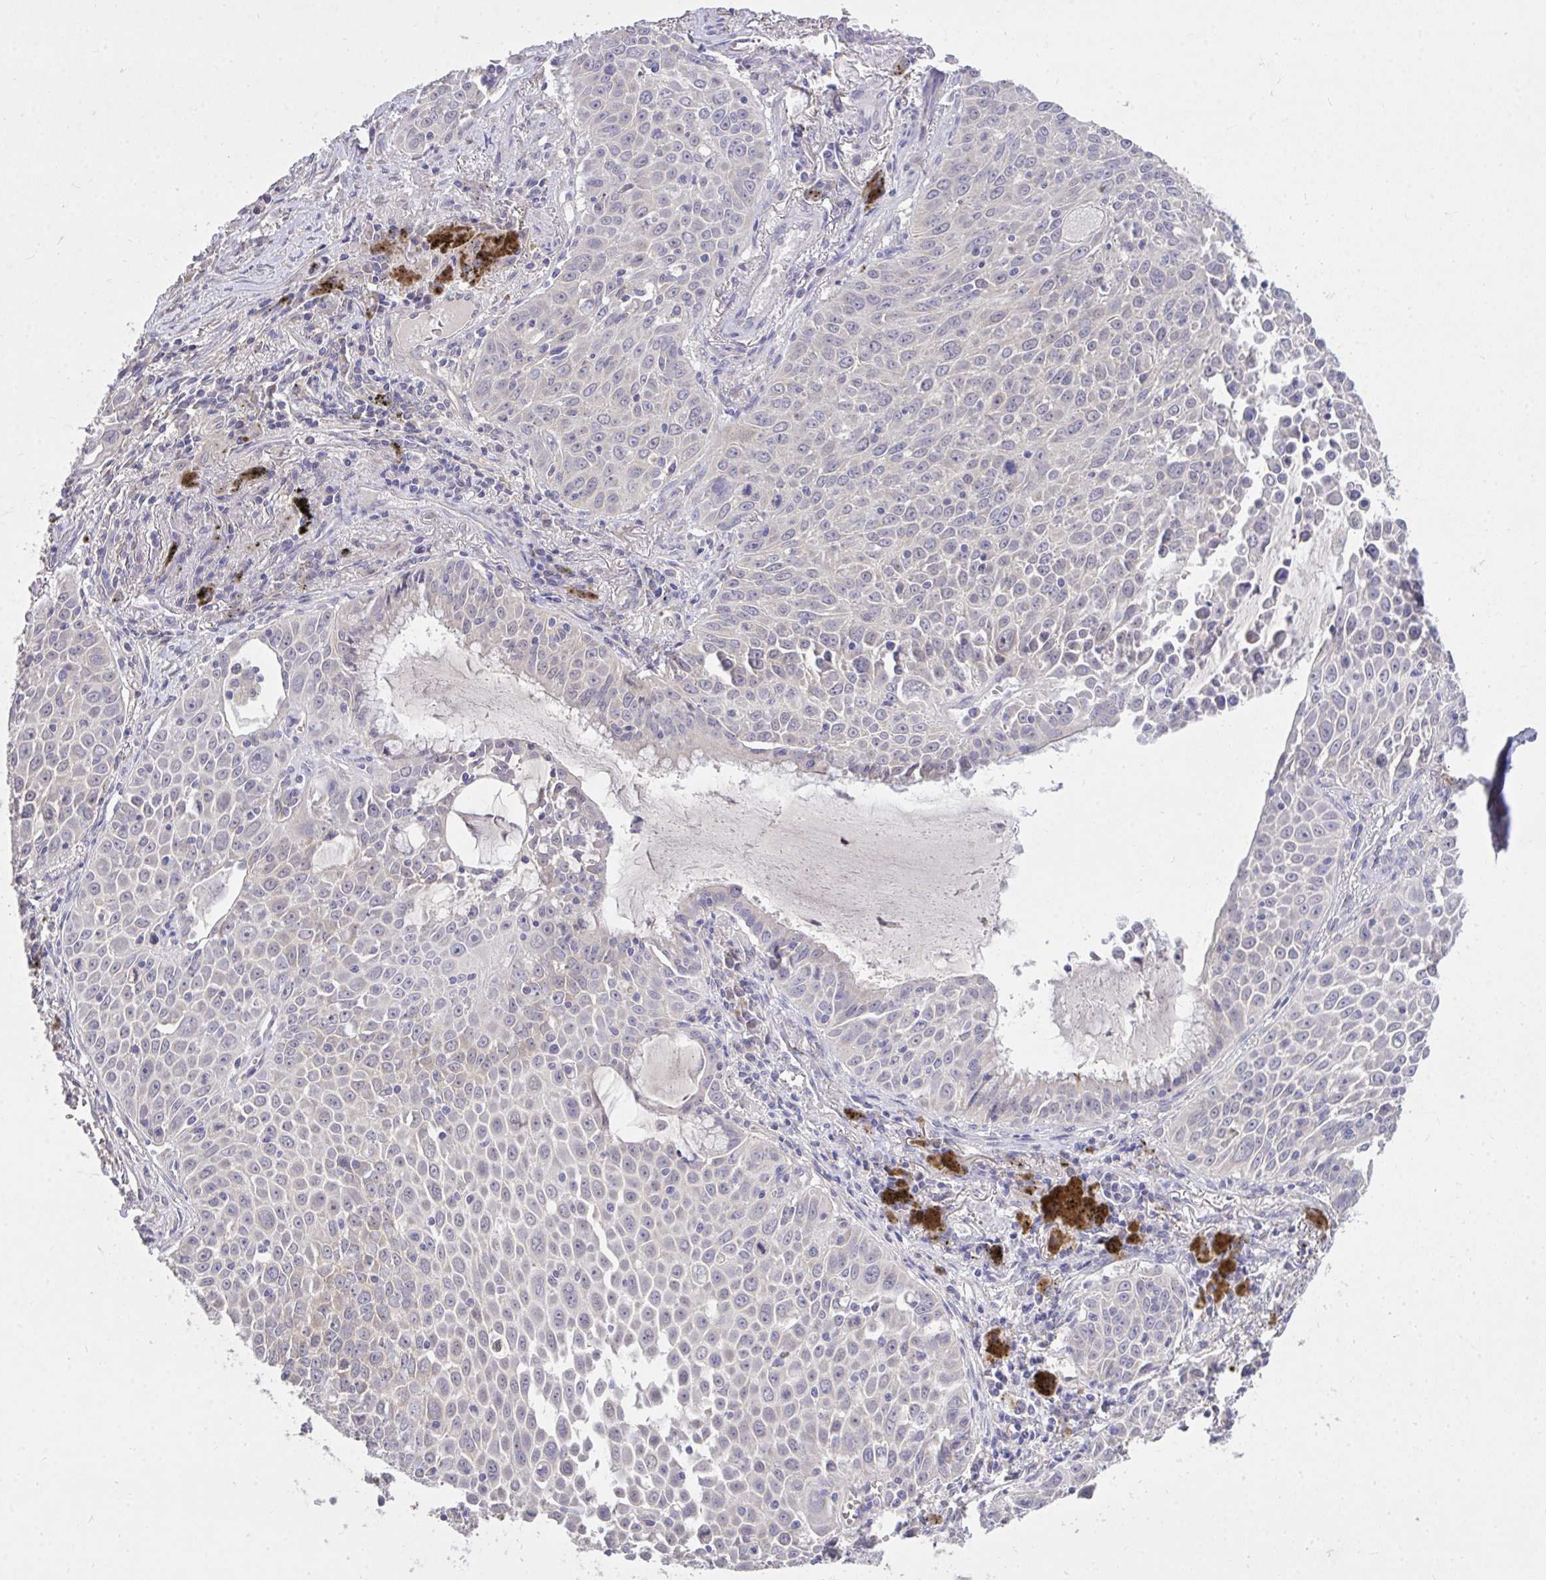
{"staining": {"intensity": "negative", "quantity": "none", "location": "none"}, "tissue": "lung cancer", "cell_type": "Tumor cells", "image_type": "cancer", "snomed": [{"axis": "morphology", "description": "Squamous cell carcinoma, NOS"}, {"axis": "morphology", "description": "Squamous cell carcinoma, metastatic, NOS"}, {"axis": "topography", "description": "Lymph node"}, {"axis": "topography", "description": "Lung"}], "caption": "Protein analysis of lung squamous cell carcinoma demonstrates no significant positivity in tumor cells.", "gene": "MPC2", "patient": {"sex": "female", "age": 62}}